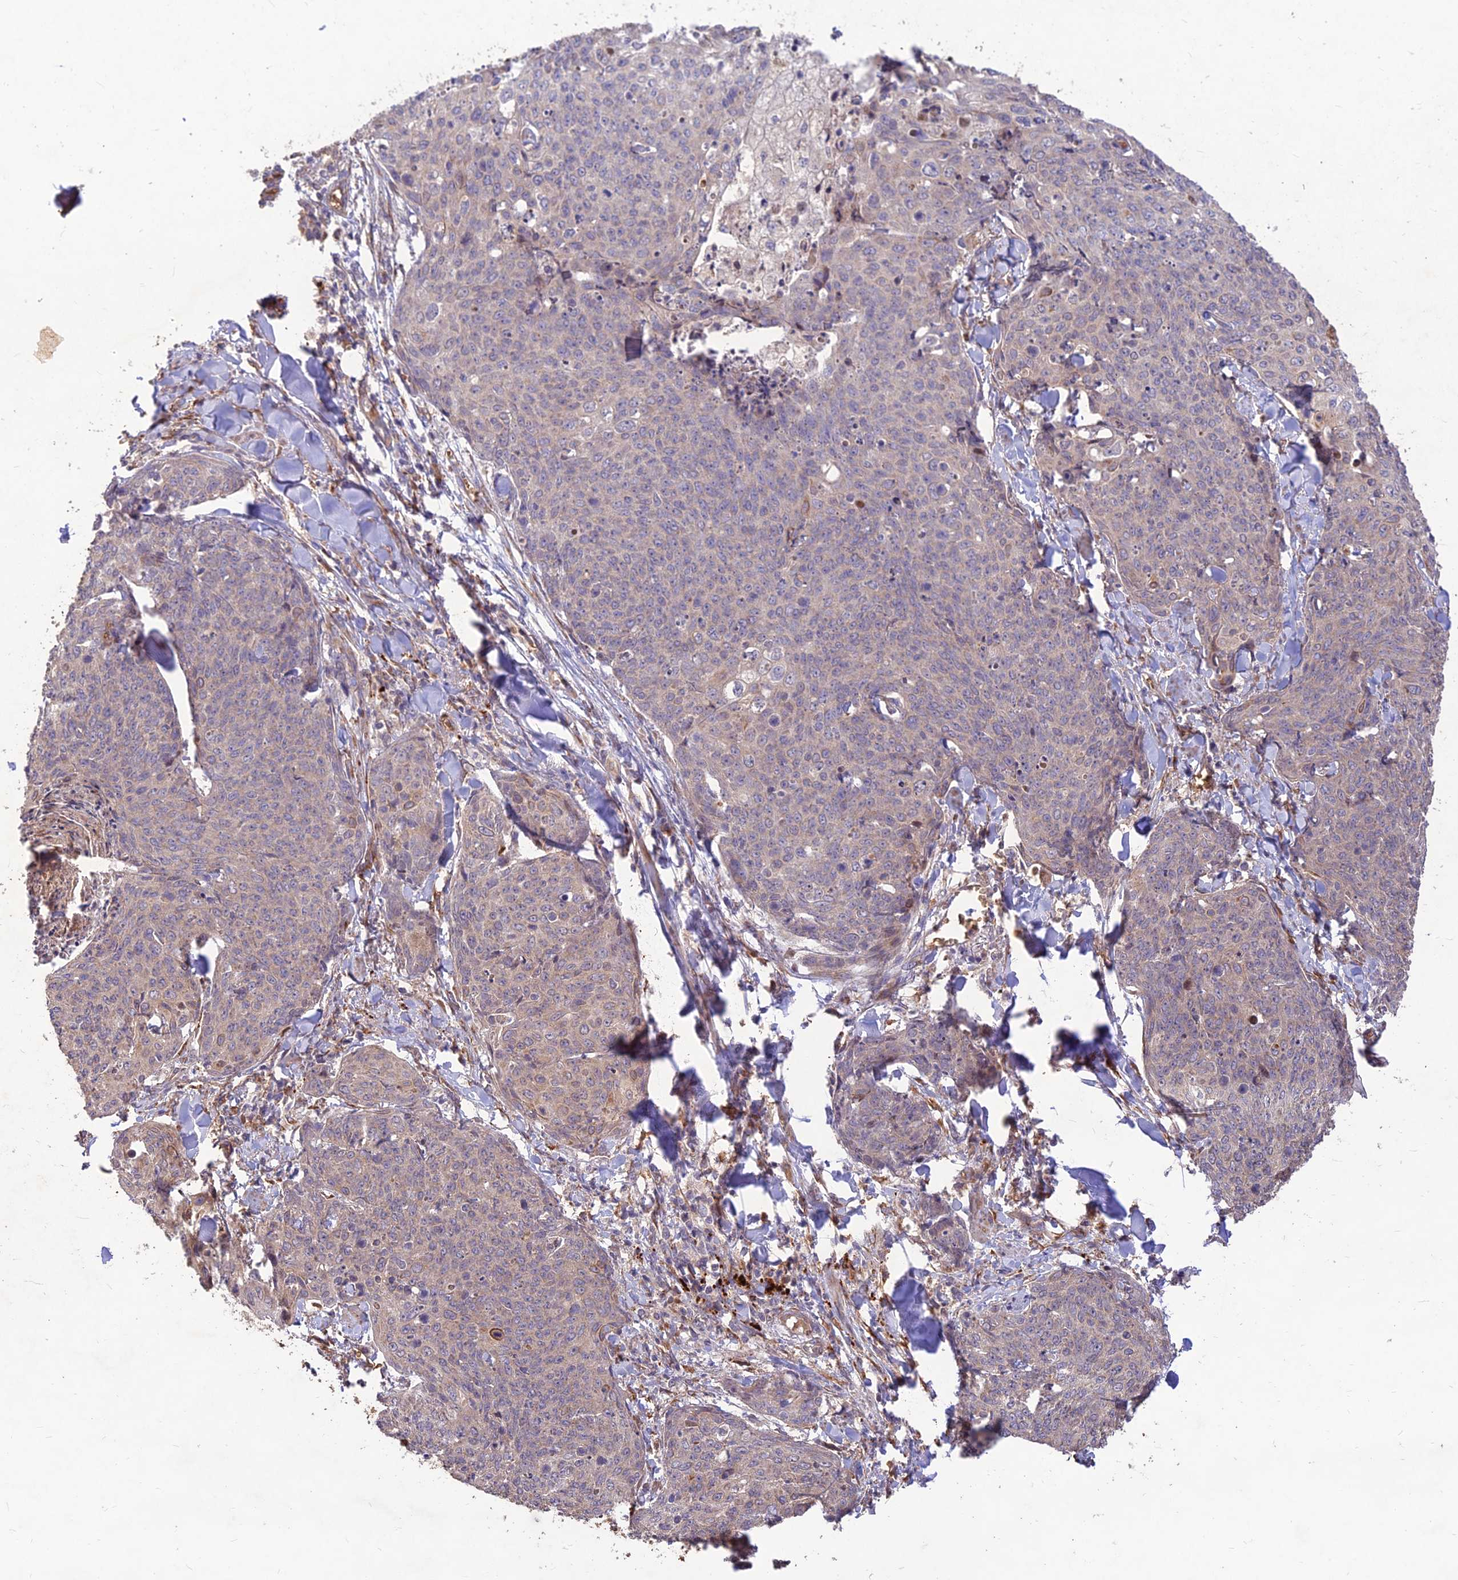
{"staining": {"intensity": "weak", "quantity": "<25%", "location": "cytoplasmic/membranous"}, "tissue": "skin cancer", "cell_type": "Tumor cells", "image_type": "cancer", "snomed": [{"axis": "morphology", "description": "Squamous cell carcinoma, NOS"}, {"axis": "topography", "description": "Skin"}, {"axis": "topography", "description": "Vulva"}], "caption": "Immunohistochemistry photomicrograph of human skin cancer stained for a protein (brown), which shows no expression in tumor cells.", "gene": "PPP1R11", "patient": {"sex": "female", "age": 85}}